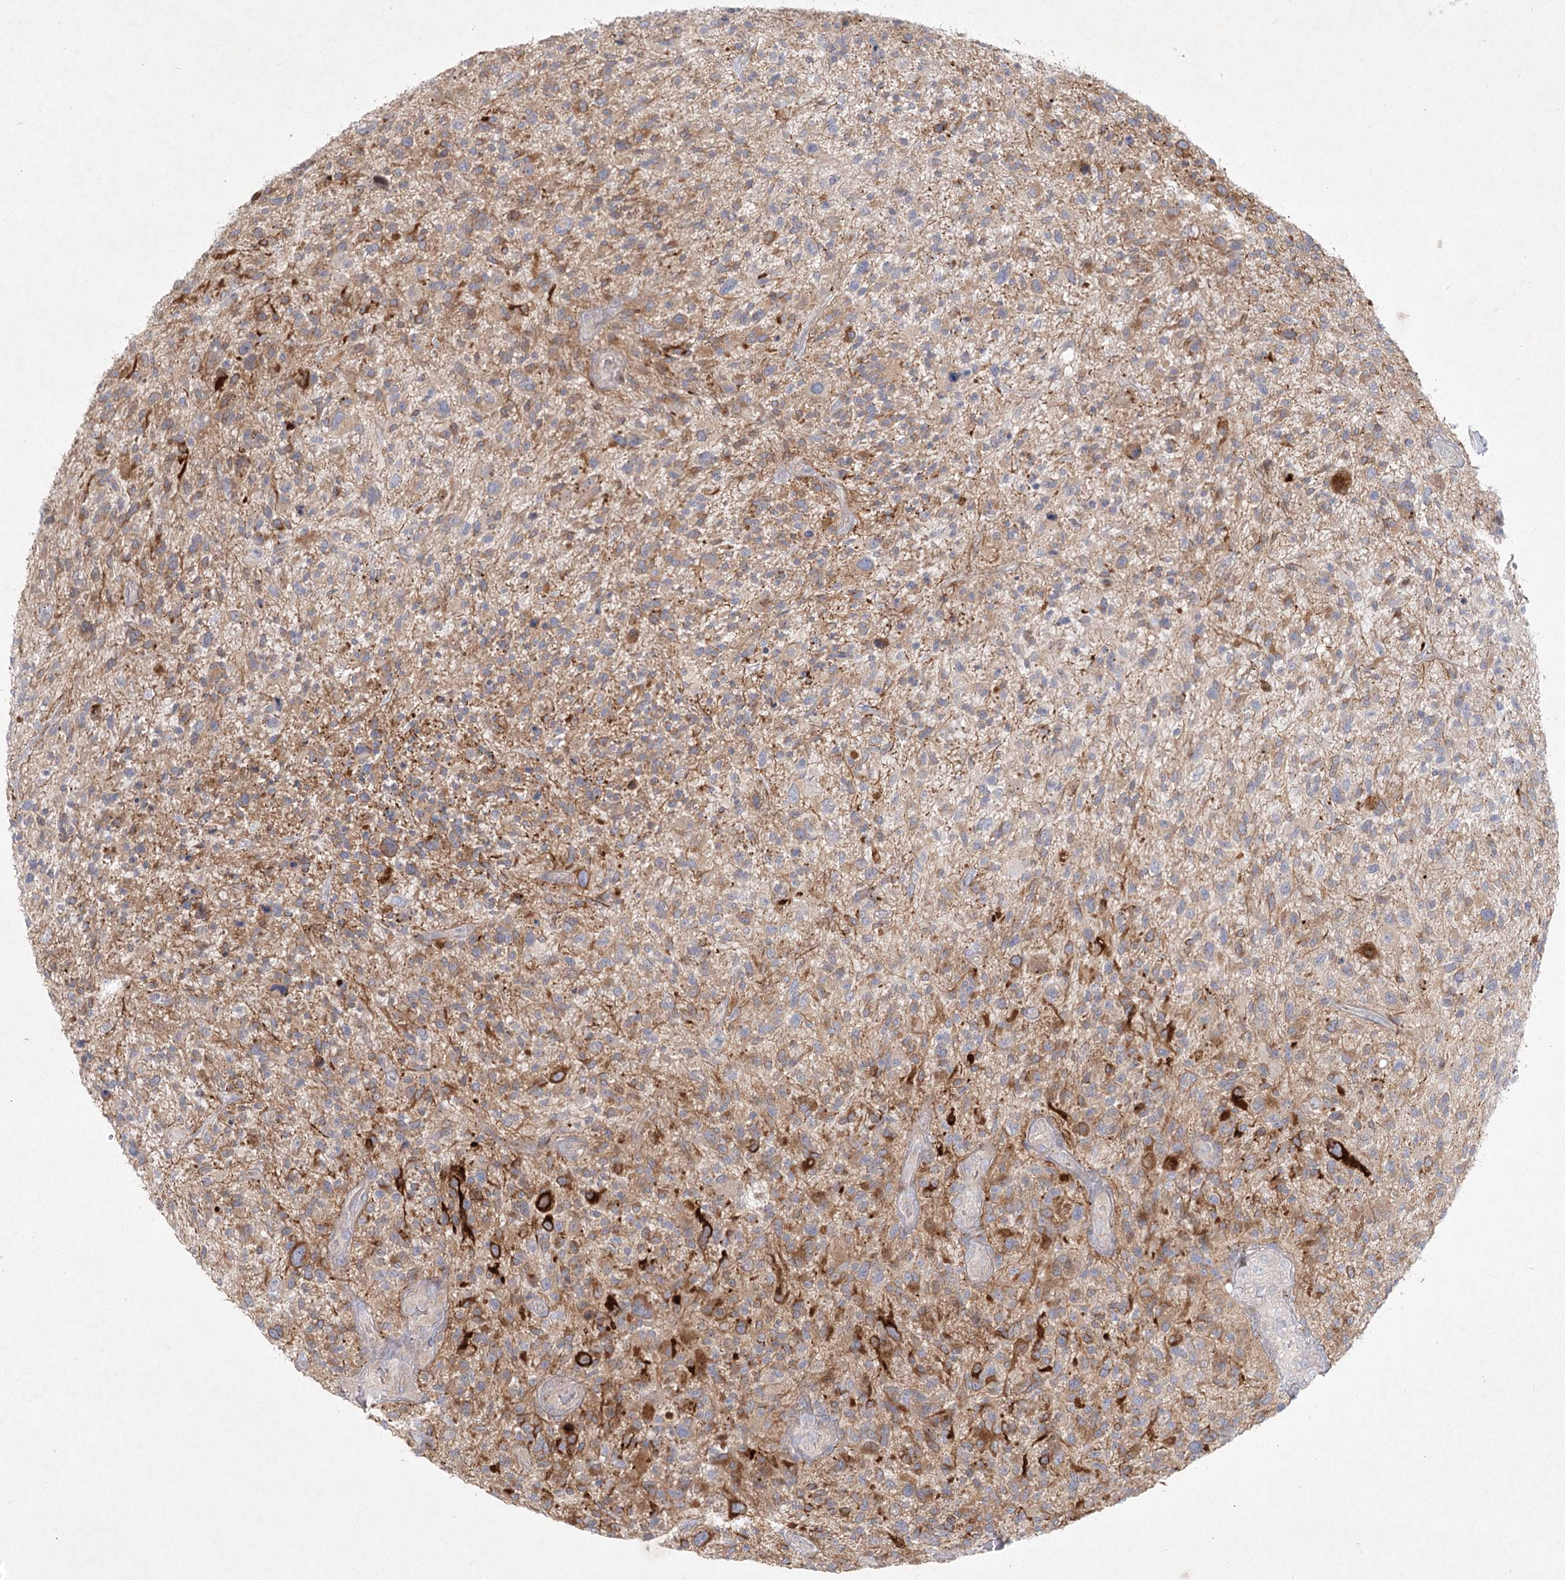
{"staining": {"intensity": "moderate", "quantity": ">75%", "location": "cytoplasmic/membranous"}, "tissue": "glioma", "cell_type": "Tumor cells", "image_type": "cancer", "snomed": [{"axis": "morphology", "description": "Glioma, malignant, High grade"}, {"axis": "topography", "description": "Brain"}], "caption": "Immunohistochemistry photomicrograph of glioma stained for a protein (brown), which demonstrates medium levels of moderate cytoplasmic/membranous staining in about >75% of tumor cells.", "gene": "FAM110C", "patient": {"sex": "male", "age": 47}}